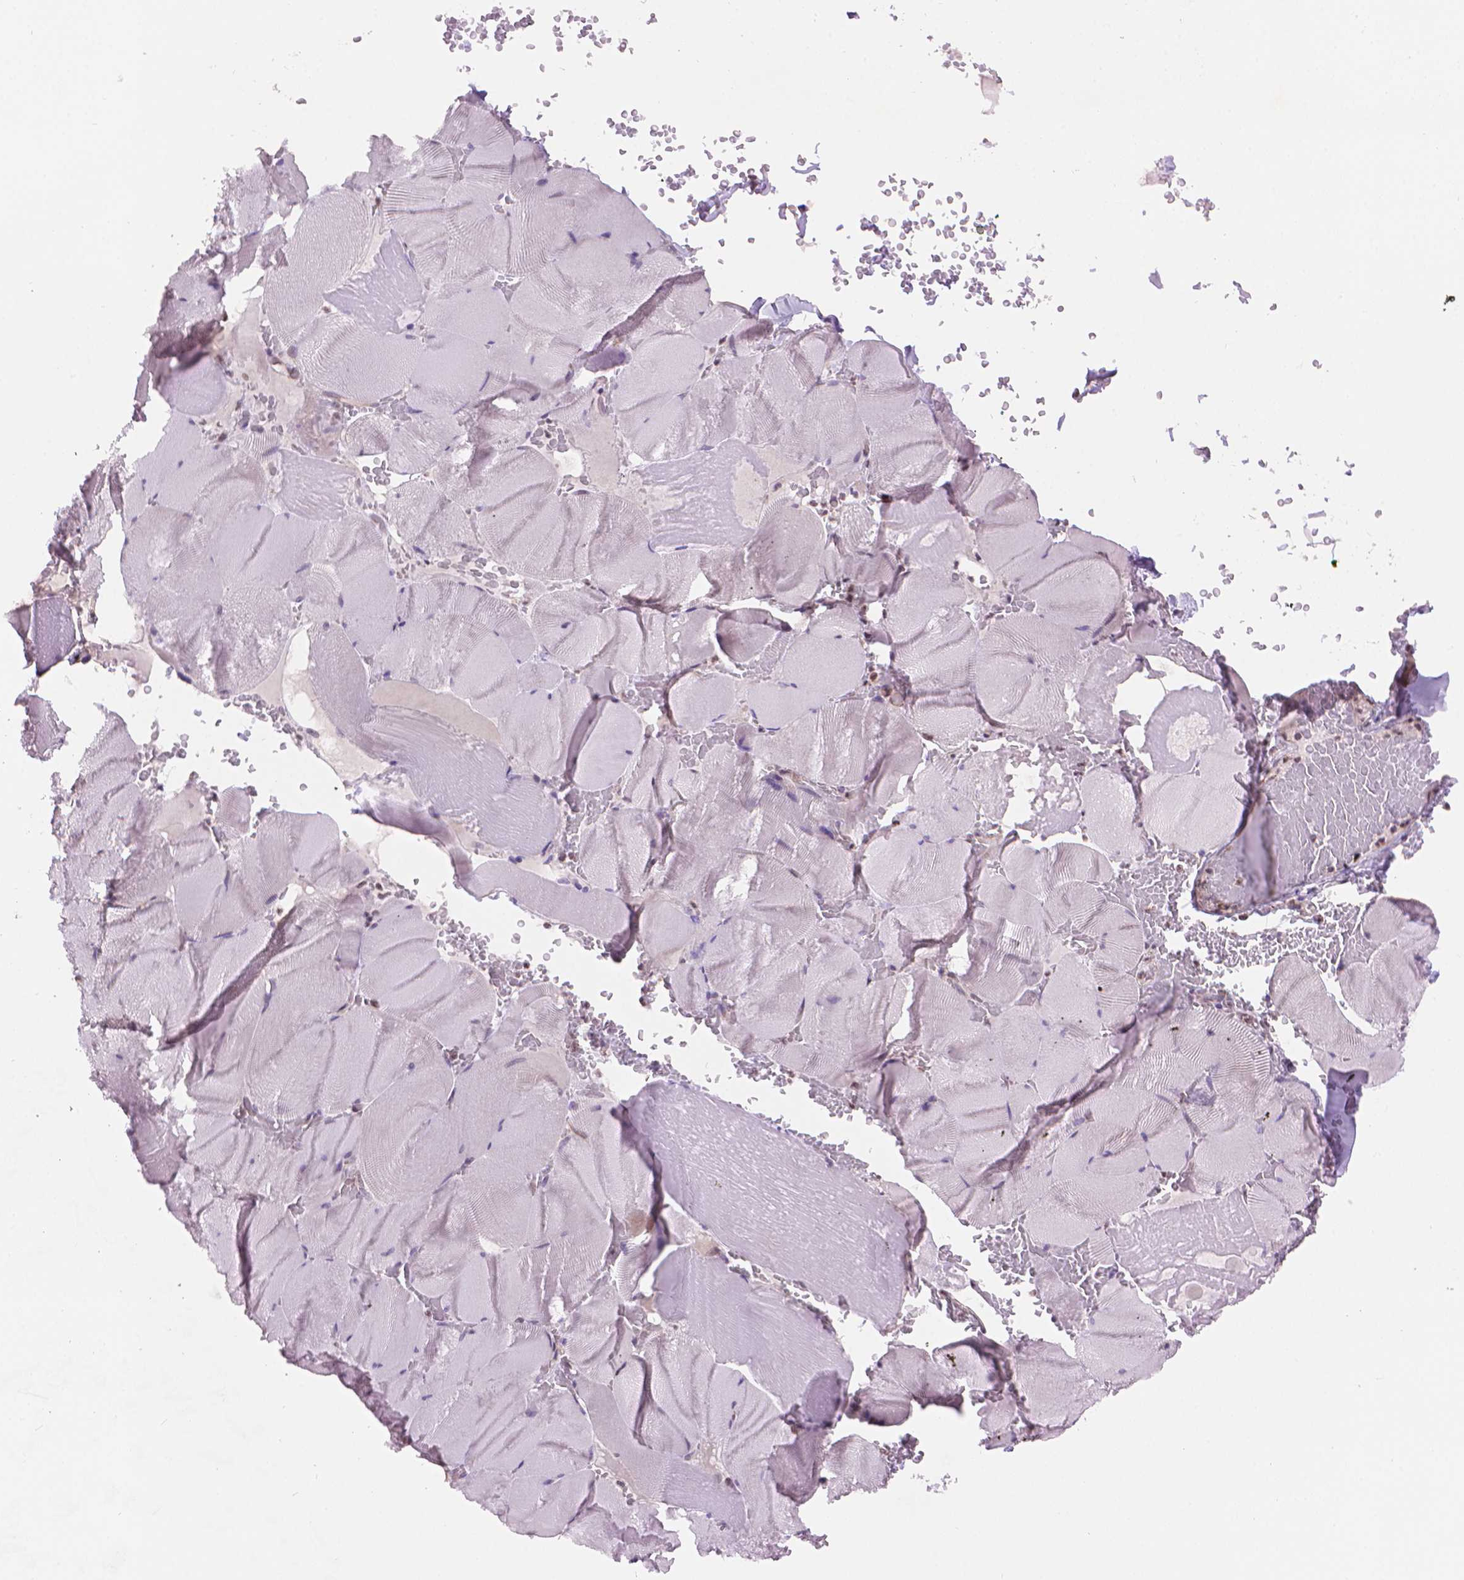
{"staining": {"intensity": "negative", "quantity": "none", "location": "none"}, "tissue": "skeletal muscle", "cell_type": "Myocytes", "image_type": "normal", "snomed": [{"axis": "morphology", "description": "Normal tissue, NOS"}, {"axis": "topography", "description": "Skeletal muscle"}], "caption": "Immunohistochemistry photomicrograph of normal skeletal muscle: skeletal muscle stained with DAB (3,3'-diaminobenzidine) demonstrates no significant protein positivity in myocytes.", "gene": "TMEM184A", "patient": {"sex": "male", "age": 56}}